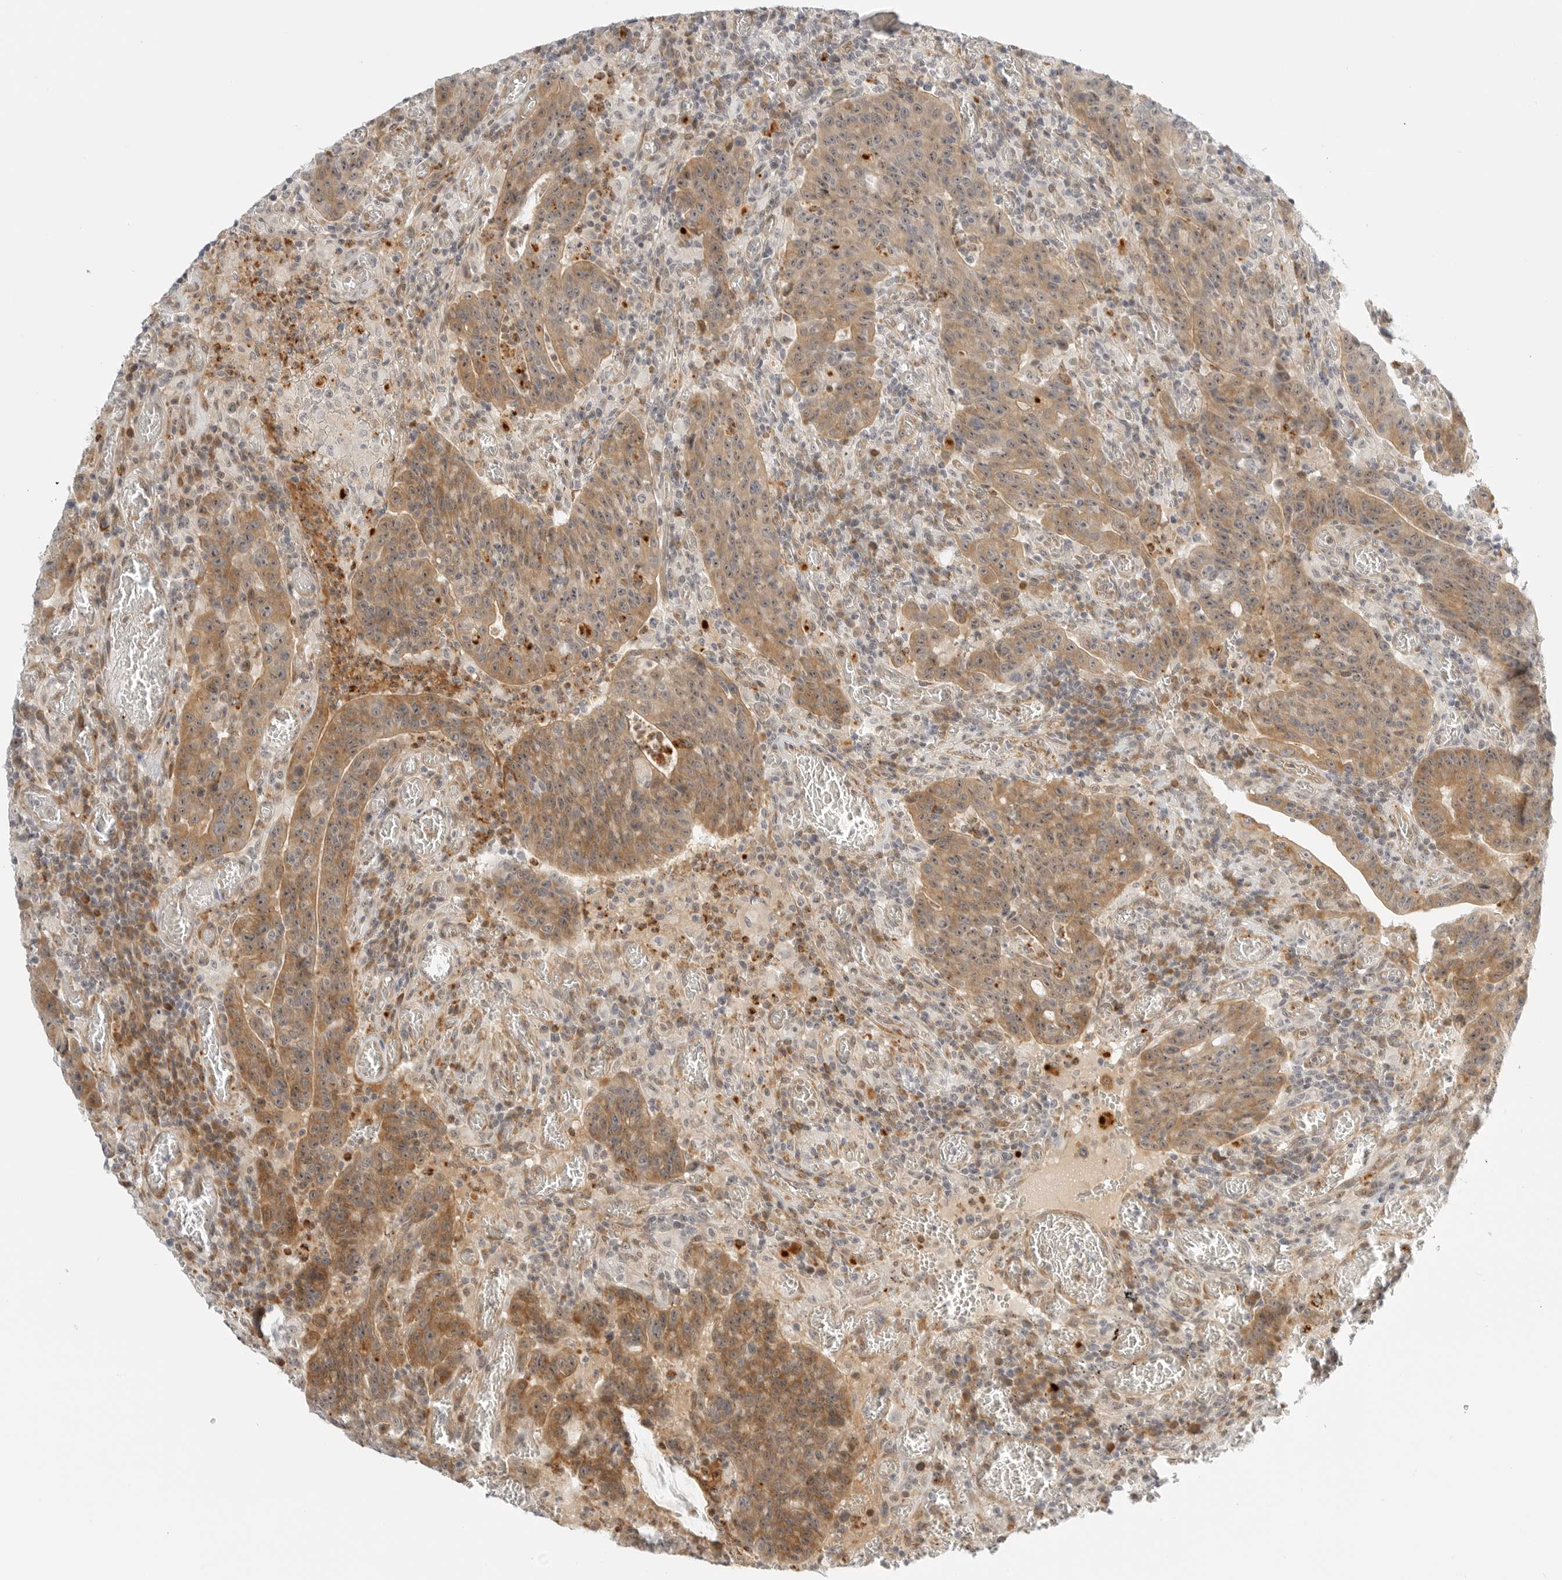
{"staining": {"intensity": "moderate", "quantity": ">75%", "location": "cytoplasmic/membranous,nuclear"}, "tissue": "colorectal cancer", "cell_type": "Tumor cells", "image_type": "cancer", "snomed": [{"axis": "morphology", "description": "Adenocarcinoma, NOS"}, {"axis": "topography", "description": "Colon"}], "caption": "Adenocarcinoma (colorectal) was stained to show a protein in brown. There is medium levels of moderate cytoplasmic/membranous and nuclear positivity in about >75% of tumor cells.", "gene": "DSCC1", "patient": {"sex": "female", "age": 75}}